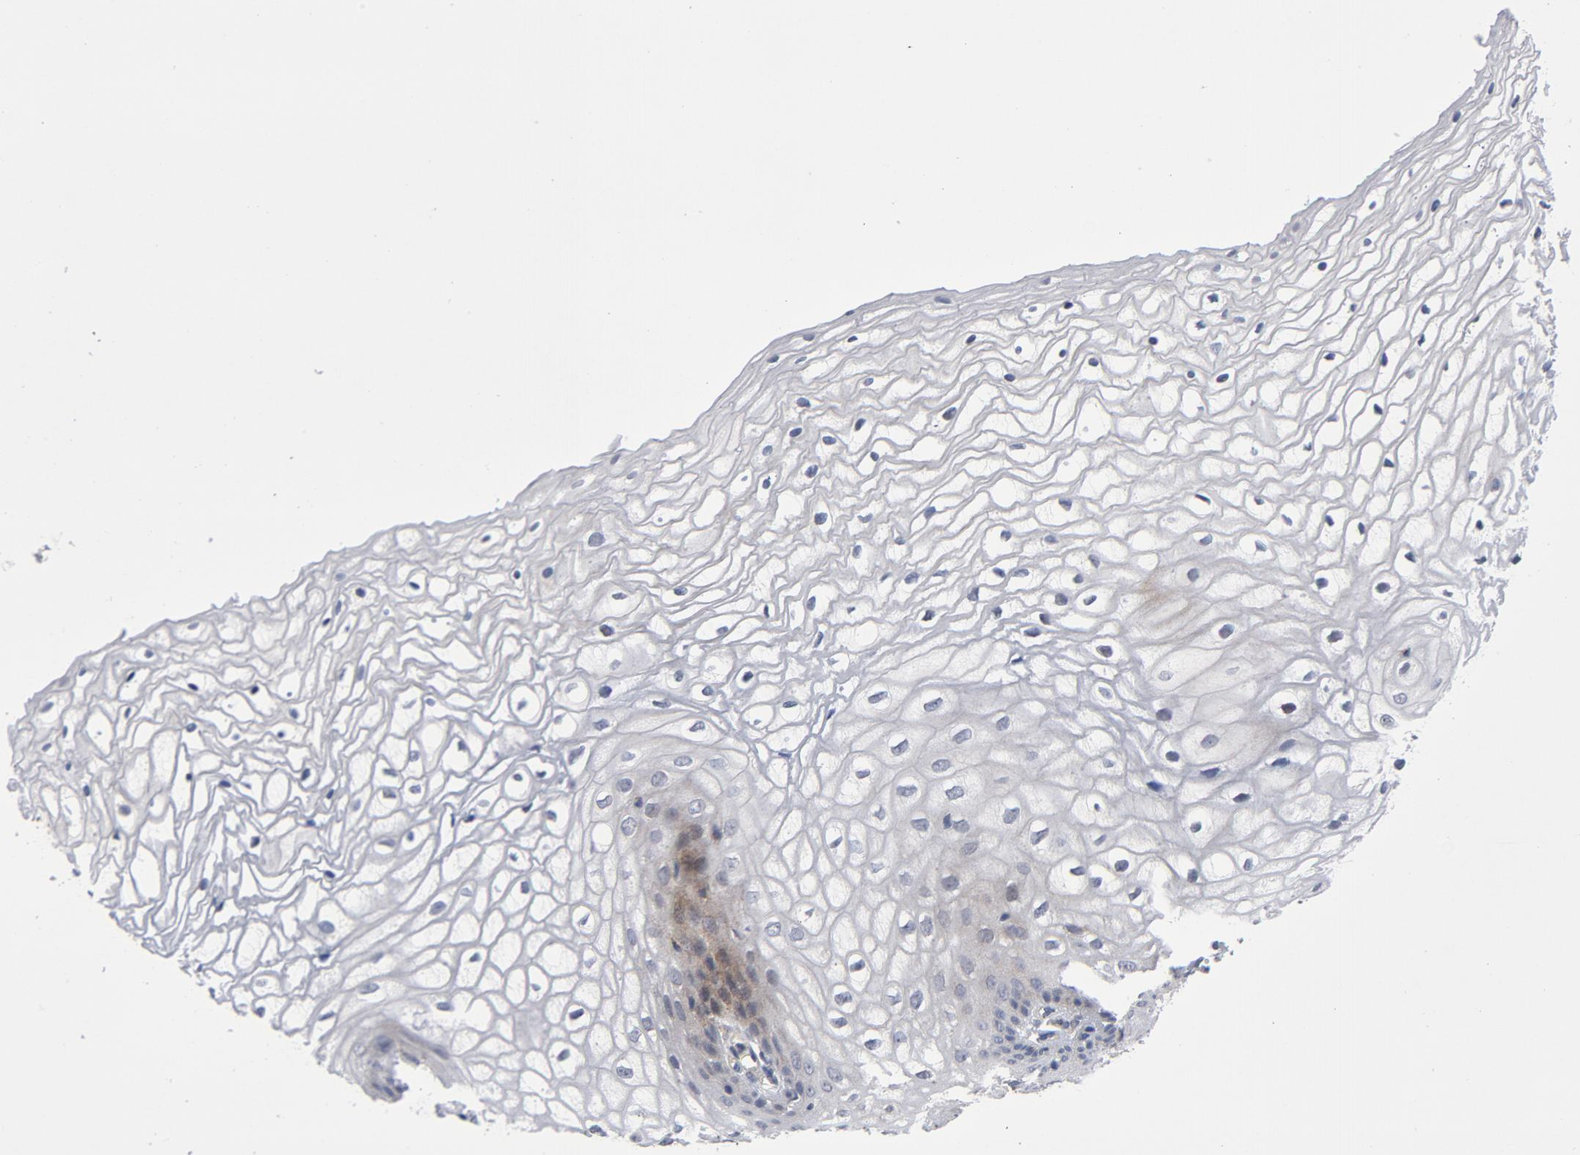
{"staining": {"intensity": "moderate", "quantity": "<25%", "location": "cytoplasmic/membranous"}, "tissue": "vagina", "cell_type": "Squamous epithelial cells", "image_type": "normal", "snomed": [{"axis": "morphology", "description": "Normal tissue, NOS"}, {"axis": "topography", "description": "Vagina"}], "caption": "Brown immunohistochemical staining in unremarkable vagina displays moderate cytoplasmic/membranous expression in approximately <25% of squamous epithelial cells. The staining is performed using DAB brown chromogen to label protein expression. The nuclei are counter-stained blue using hematoxylin.", "gene": "AKT2", "patient": {"sex": "female", "age": 34}}